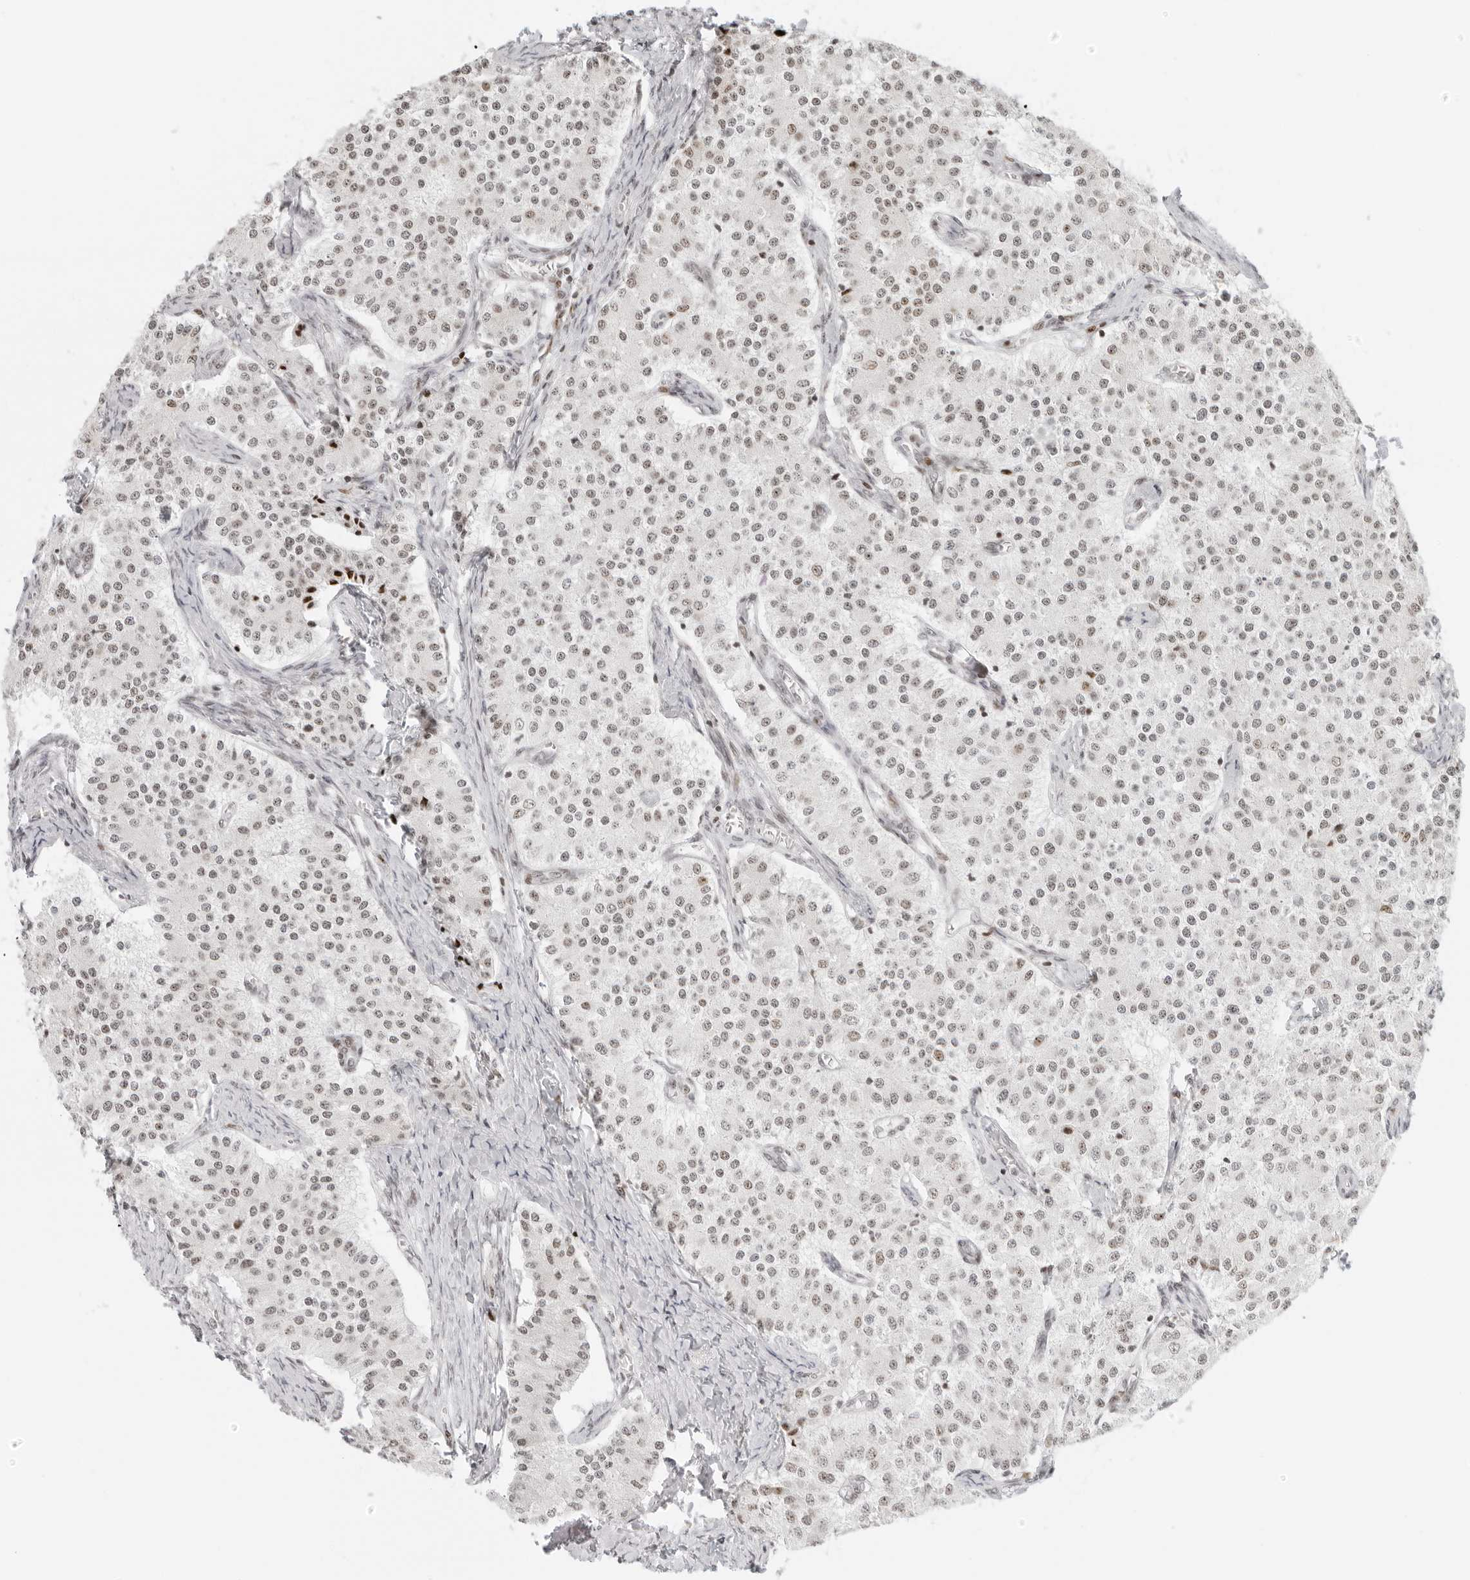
{"staining": {"intensity": "weak", "quantity": "<25%", "location": "nuclear"}, "tissue": "carcinoid", "cell_type": "Tumor cells", "image_type": "cancer", "snomed": [{"axis": "morphology", "description": "Carcinoid, malignant, NOS"}, {"axis": "topography", "description": "Colon"}], "caption": "IHC image of neoplastic tissue: human carcinoid (malignant) stained with DAB demonstrates no significant protein positivity in tumor cells.", "gene": "RCC1", "patient": {"sex": "female", "age": 52}}